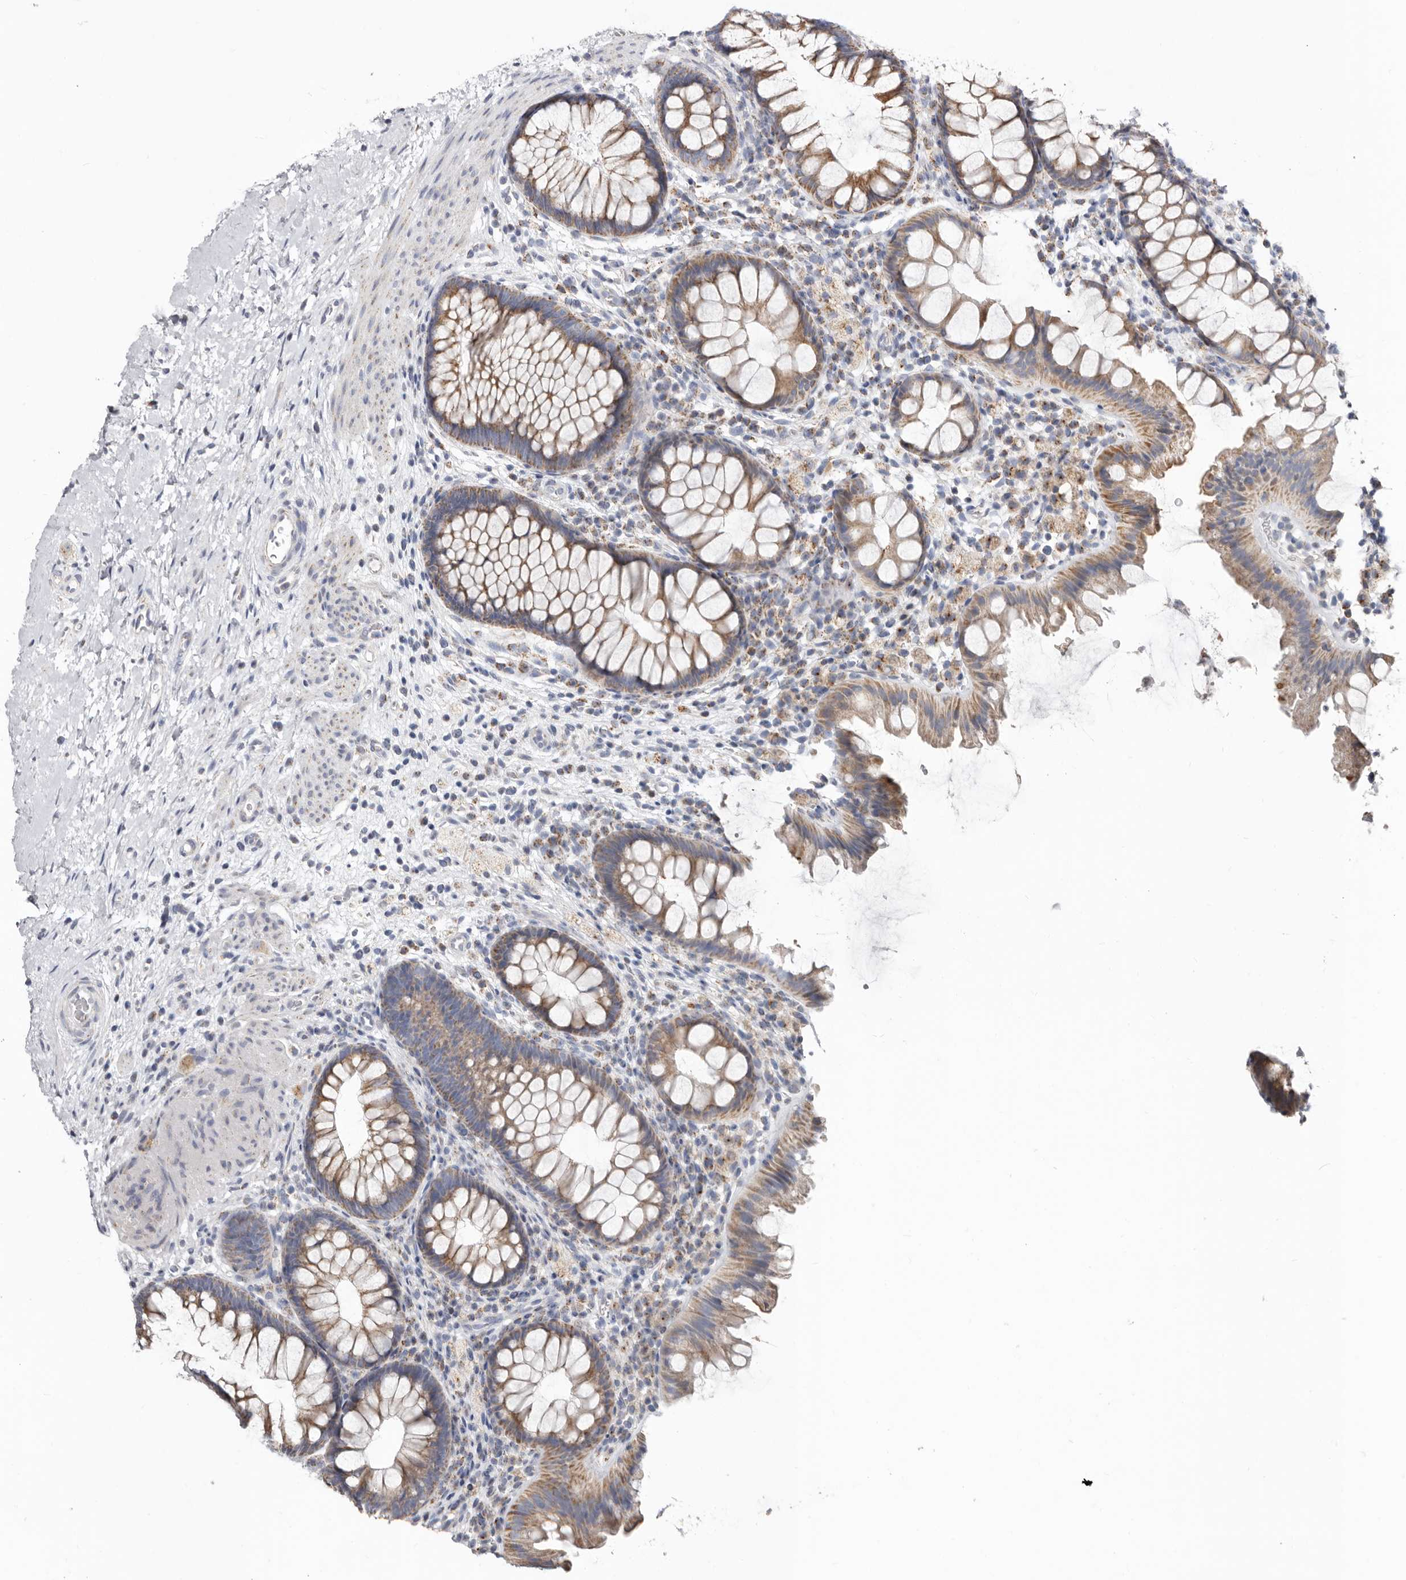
{"staining": {"intensity": "negative", "quantity": "none", "location": "none"}, "tissue": "colon", "cell_type": "Endothelial cells", "image_type": "normal", "snomed": [{"axis": "morphology", "description": "Normal tissue, NOS"}, {"axis": "topography", "description": "Colon"}], "caption": "This is an IHC photomicrograph of normal human colon. There is no positivity in endothelial cells.", "gene": "RSPO2", "patient": {"sex": "female", "age": 62}}